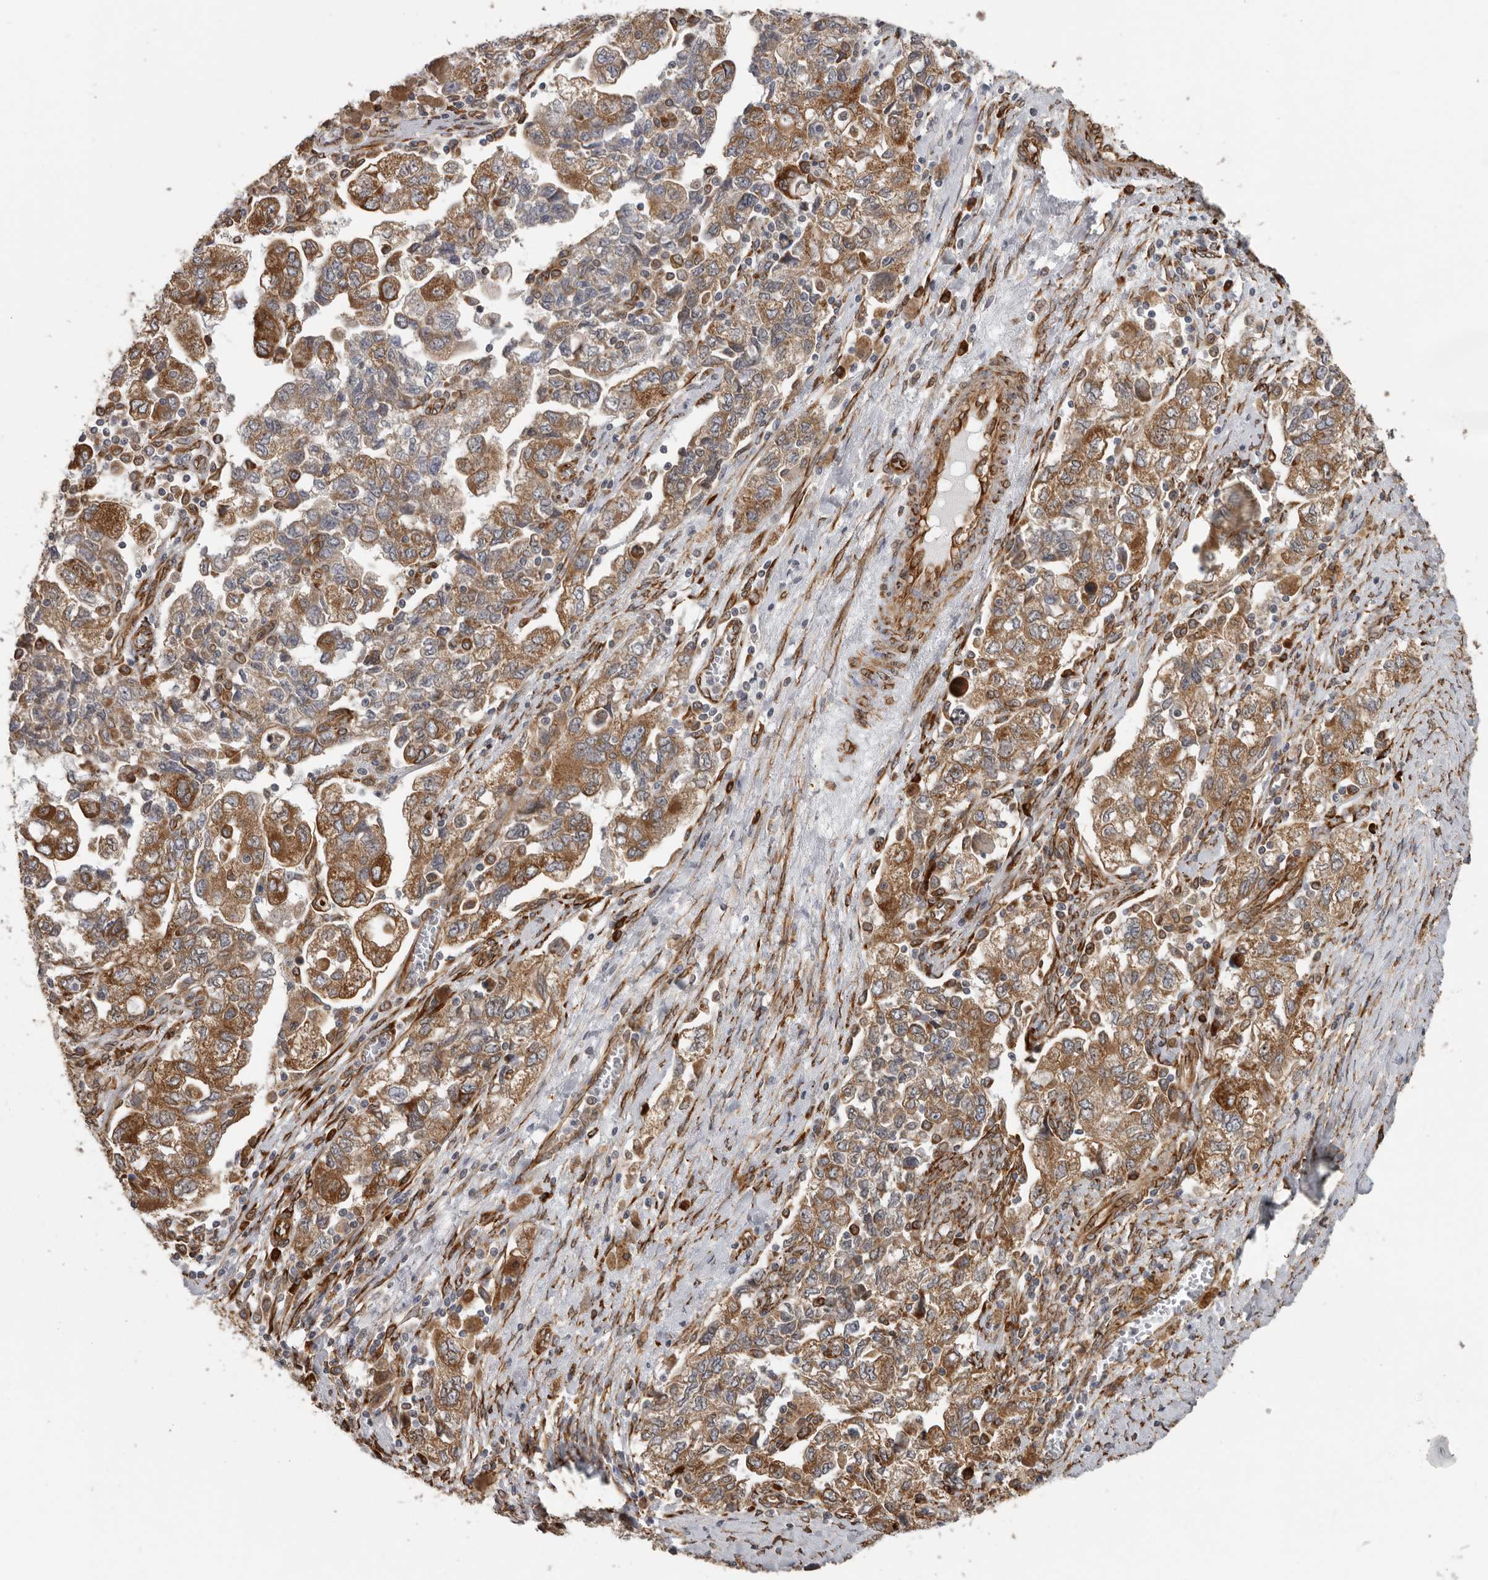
{"staining": {"intensity": "moderate", "quantity": ">75%", "location": "cytoplasmic/membranous"}, "tissue": "ovarian cancer", "cell_type": "Tumor cells", "image_type": "cancer", "snomed": [{"axis": "morphology", "description": "Carcinoma, NOS"}, {"axis": "morphology", "description": "Cystadenocarcinoma, serous, NOS"}, {"axis": "topography", "description": "Ovary"}], "caption": "Tumor cells exhibit medium levels of moderate cytoplasmic/membranous expression in approximately >75% of cells in ovarian cancer. Immunohistochemistry (ihc) stains the protein in brown and the nuclei are stained blue.", "gene": "CEP350", "patient": {"sex": "female", "age": 69}}